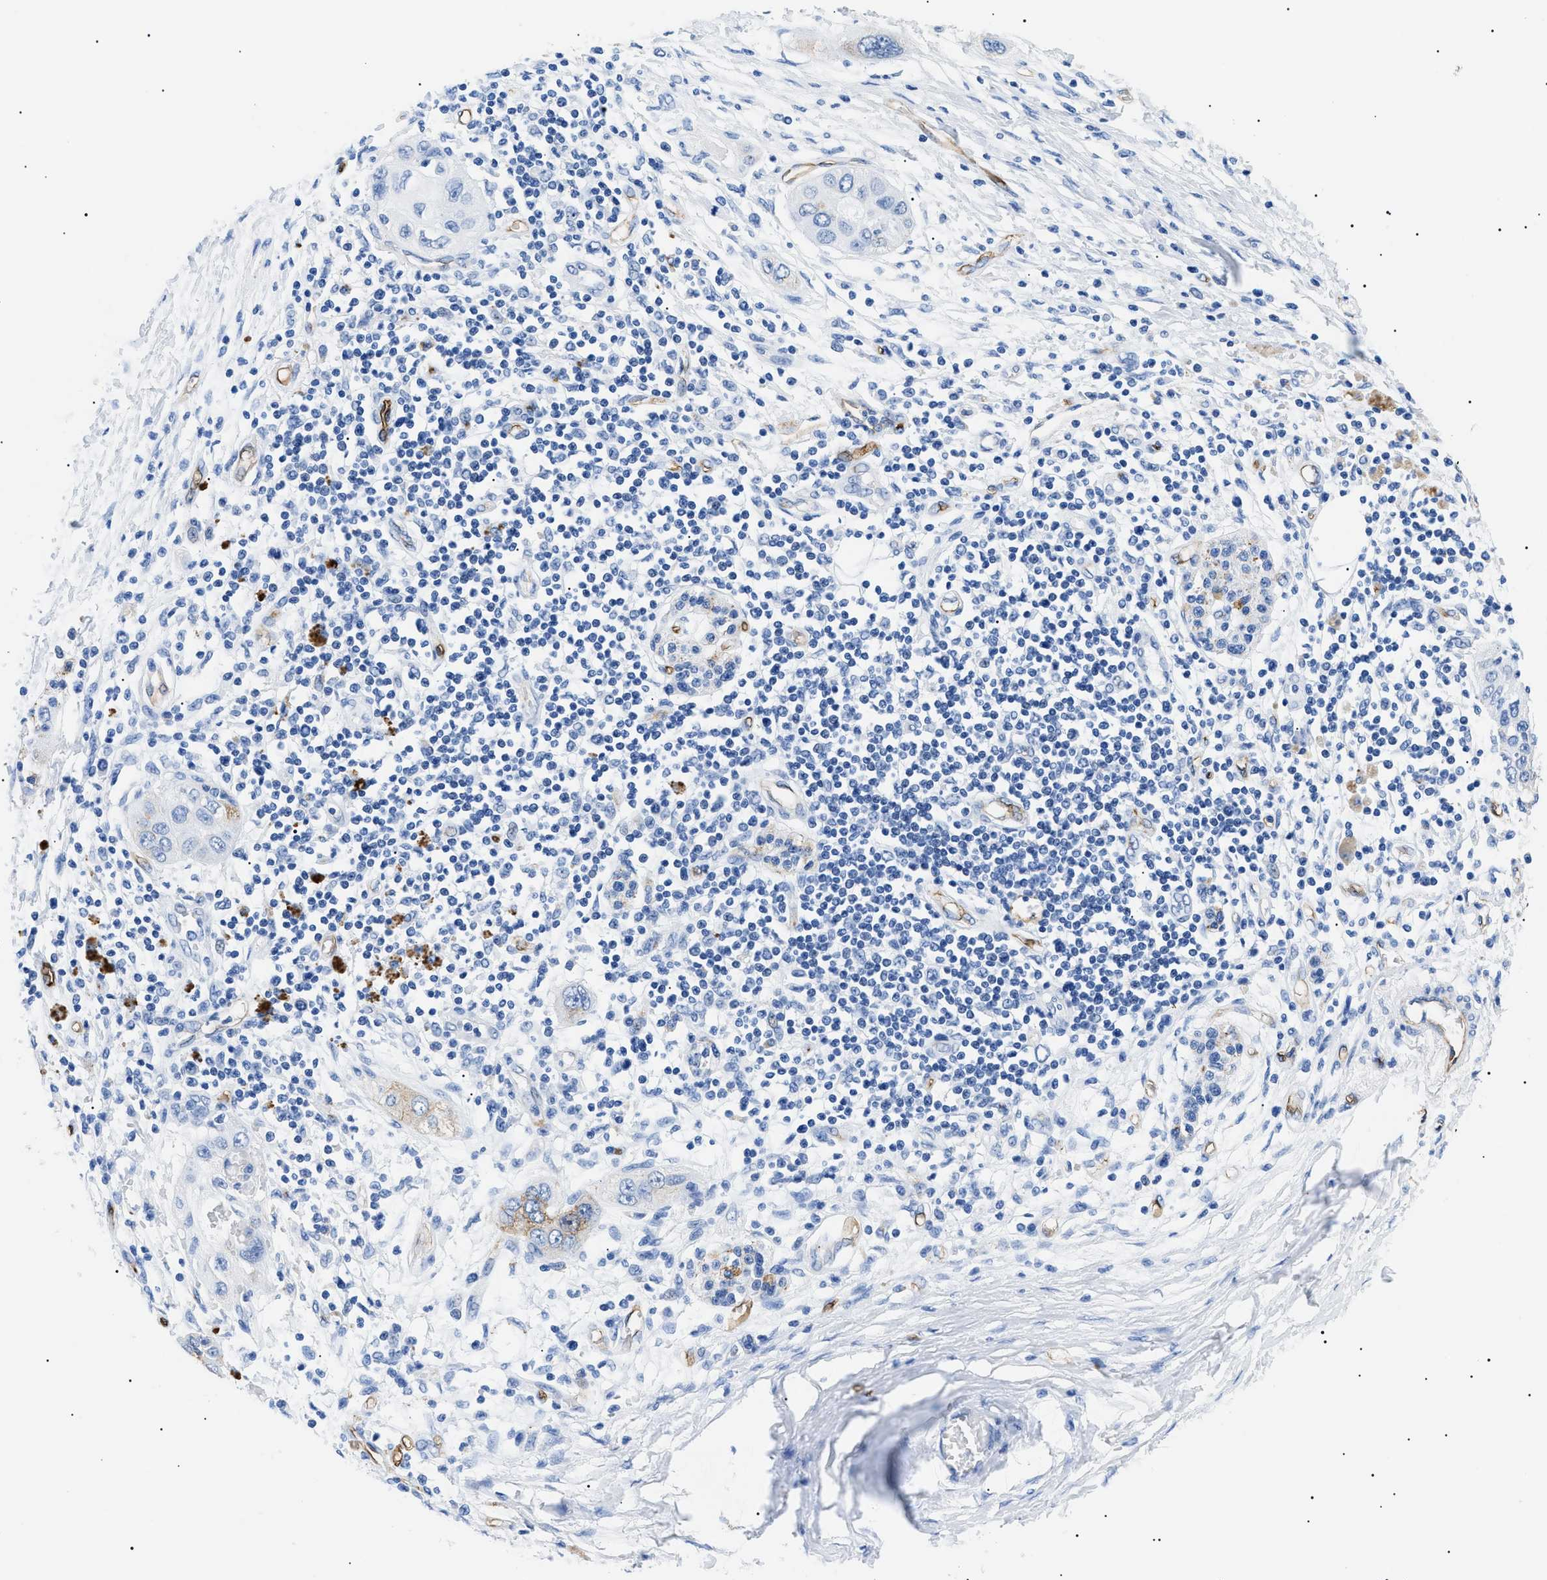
{"staining": {"intensity": "weak", "quantity": "<25%", "location": "cytoplasmic/membranous"}, "tissue": "pancreatic cancer", "cell_type": "Tumor cells", "image_type": "cancer", "snomed": [{"axis": "morphology", "description": "Adenocarcinoma, NOS"}, {"axis": "topography", "description": "Pancreas"}], "caption": "Tumor cells show no significant protein positivity in pancreatic cancer.", "gene": "PODXL", "patient": {"sex": "female", "age": 70}}